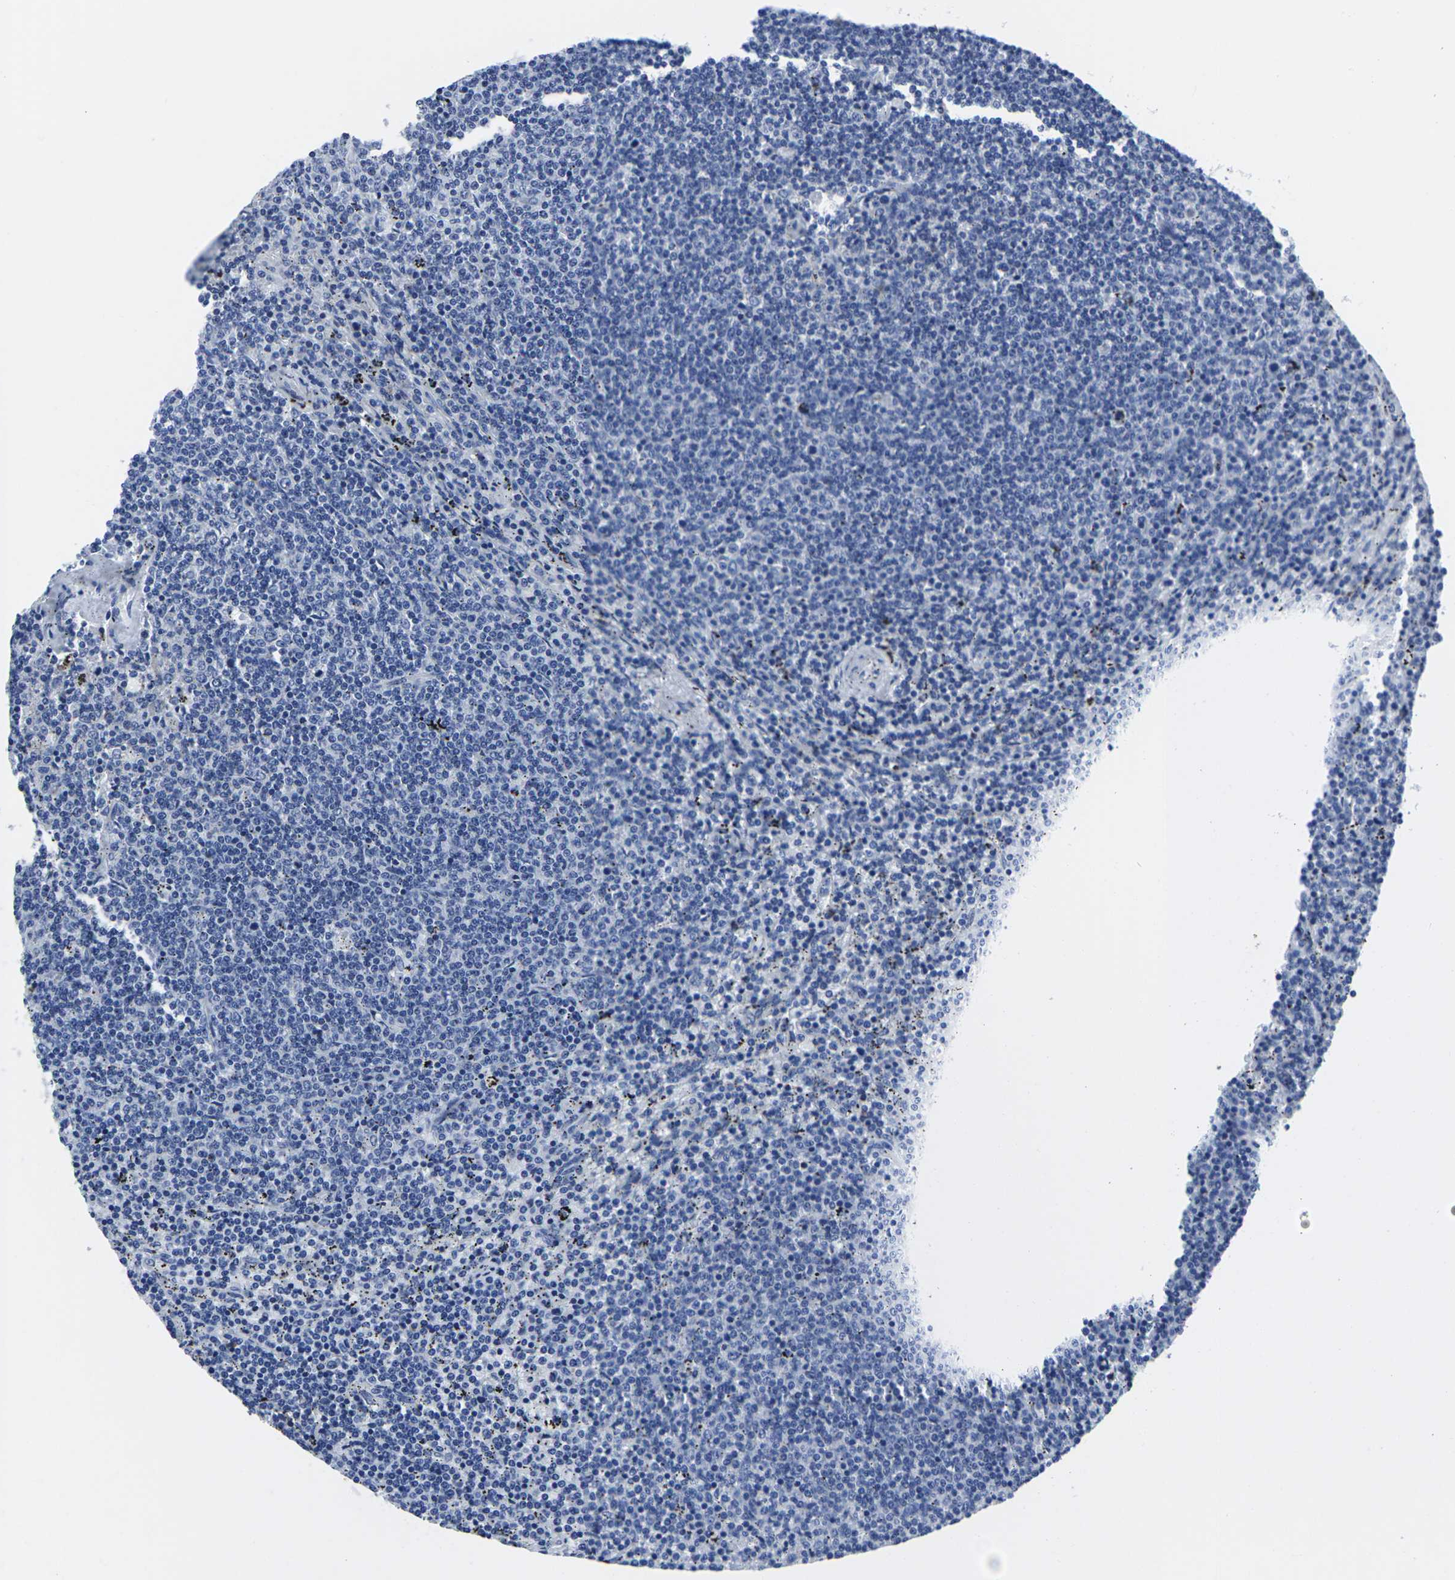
{"staining": {"intensity": "negative", "quantity": "none", "location": "none"}, "tissue": "lymphoma", "cell_type": "Tumor cells", "image_type": "cancer", "snomed": [{"axis": "morphology", "description": "Malignant lymphoma, non-Hodgkin's type, Low grade"}, {"axis": "topography", "description": "Spleen"}], "caption": "High power microscopy image of an IHC micrograph of low-grade malignant lymphoma, non-Hodgkin's type, revealing no significant positivity in tumor cells.", "gene": "RPN1", "patient": {"sex": "female", "age": 50}}